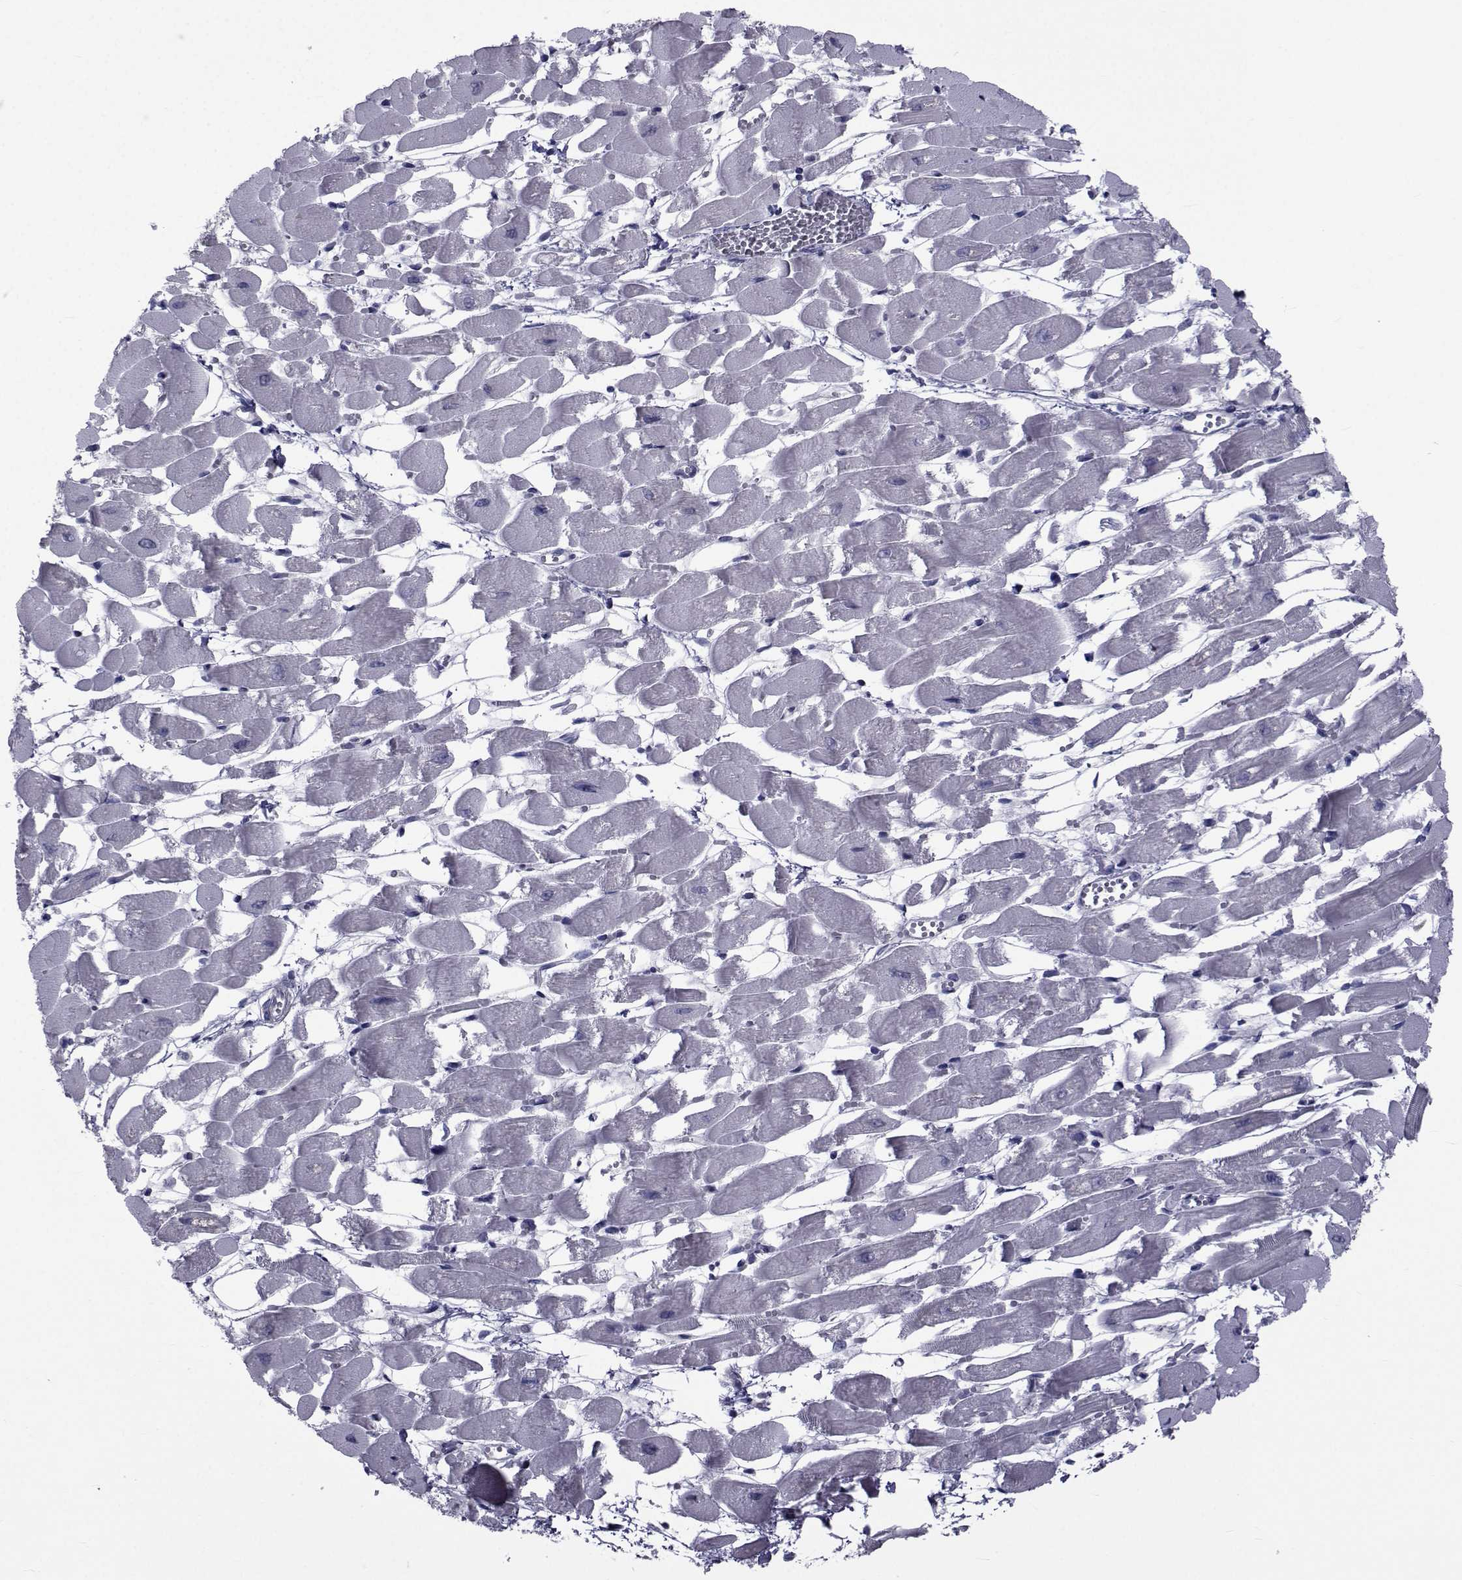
{"staining": {"intensity": "negative", "quantity": "none", "location": "none"}, "tissue": "heart muscle", "cell_type": "Cardiomyocytes", "image_type": "normal", "snomed": [{"axis": "morphology", "description": "Normal tissue, NOS"}, {"axis": "topography", "description": "Heart"}], "caption": "IHC of normal human heart muscle displays no positivity in cardiomyocytes. (DAB immunohistochemistry visualized using brightfield microscopy, high magnification).", "gene": "SLC30A10", "patient": {"sex": "female", "age": 52}}